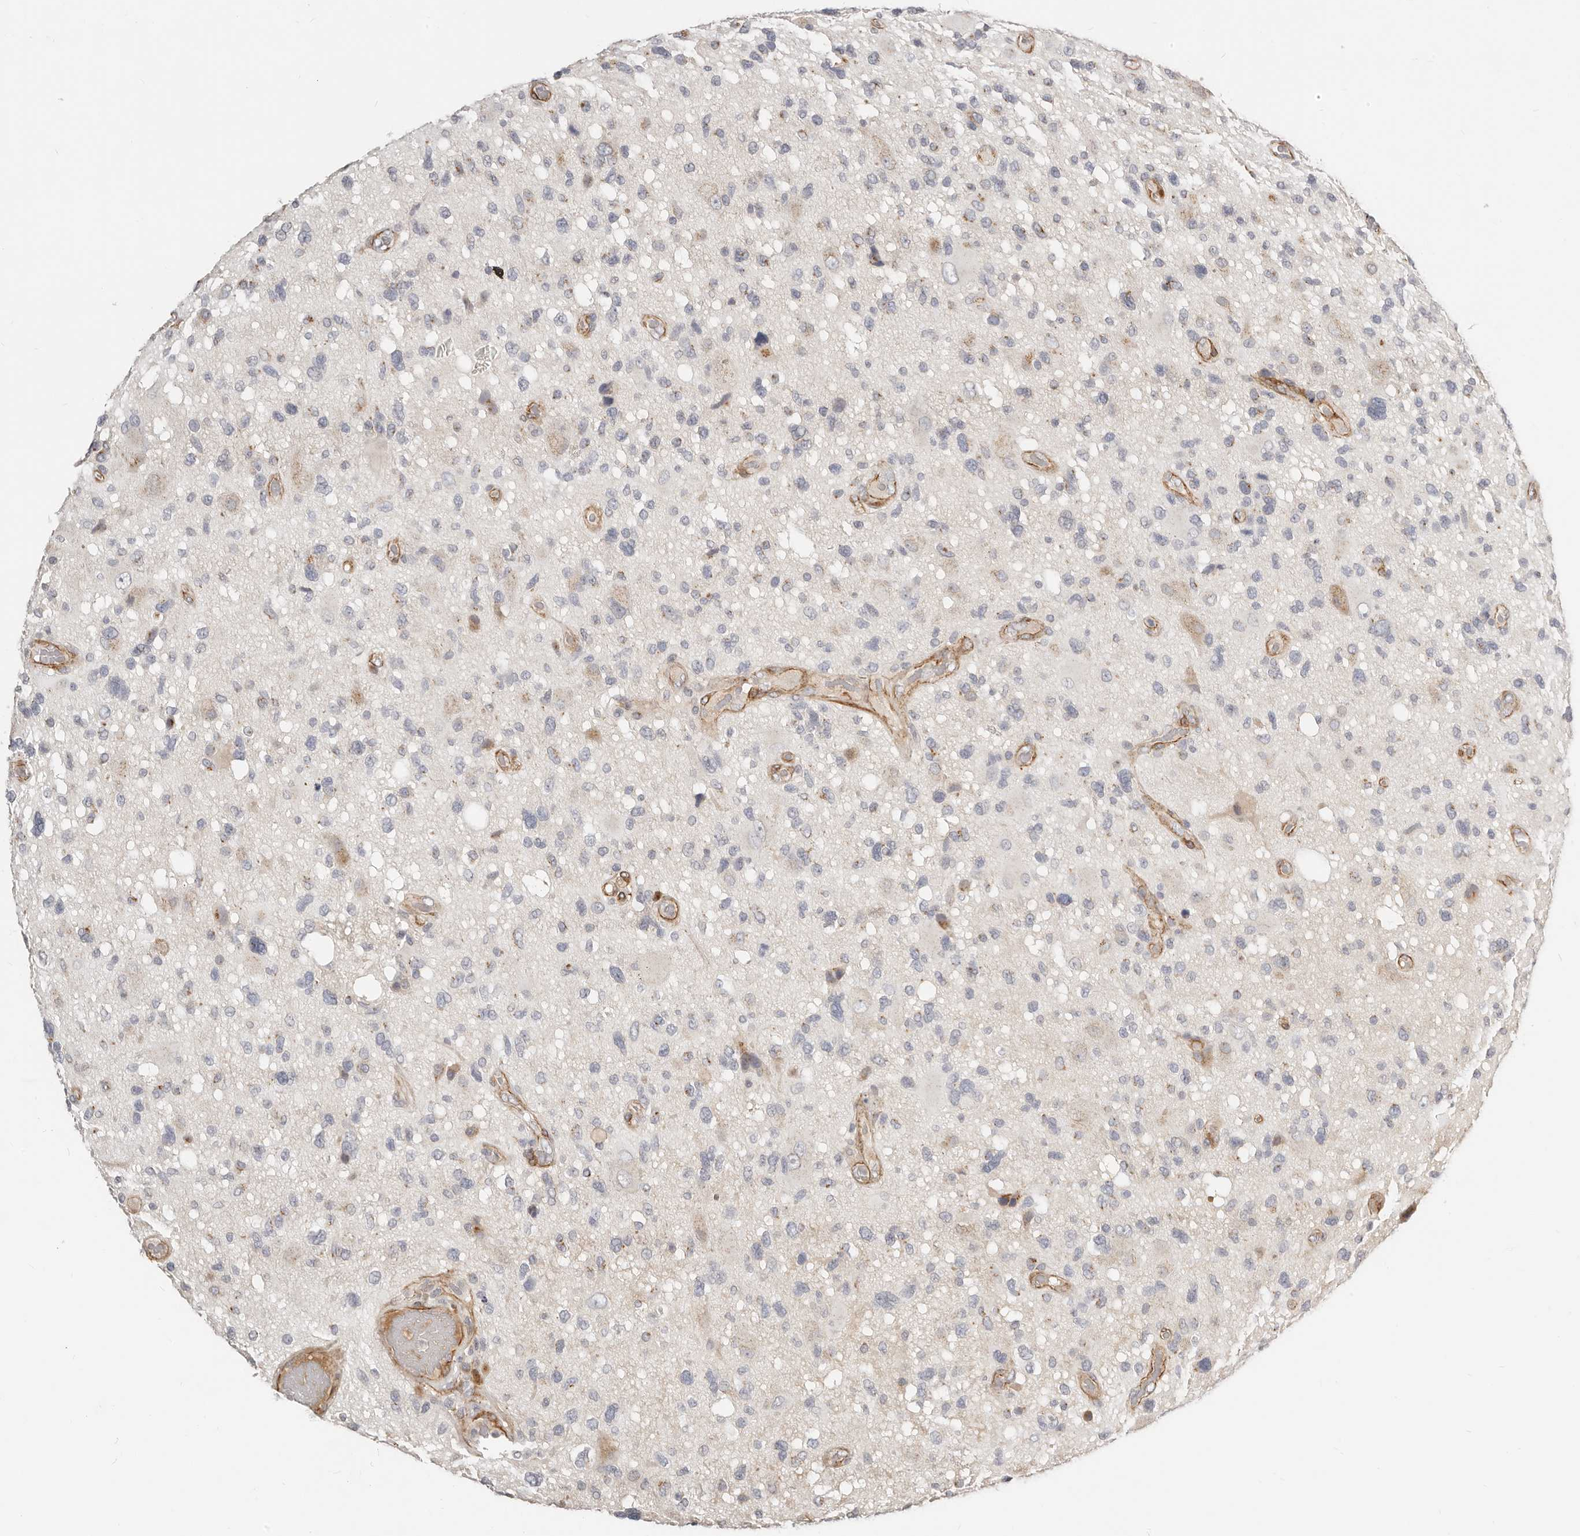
{"staining": {"intensity": "weak", "quantity": "<25%", "location": "cytoplasmic/membranous"}, "tissue": "glioma", "cell_type": "Tumor cells", "image_type": "cancer", "snomed": [{"axis": "morphology", "description": "Glioma, malignant, High grade"}, {"axis": "topography", "description": "Brain"}], "caption": "Immunohistochemical staining of glioma demonstrates no significant positivity in tumor cells.", "gene": "RABAC1", "patient": {"sex": "male", "age": 33}}